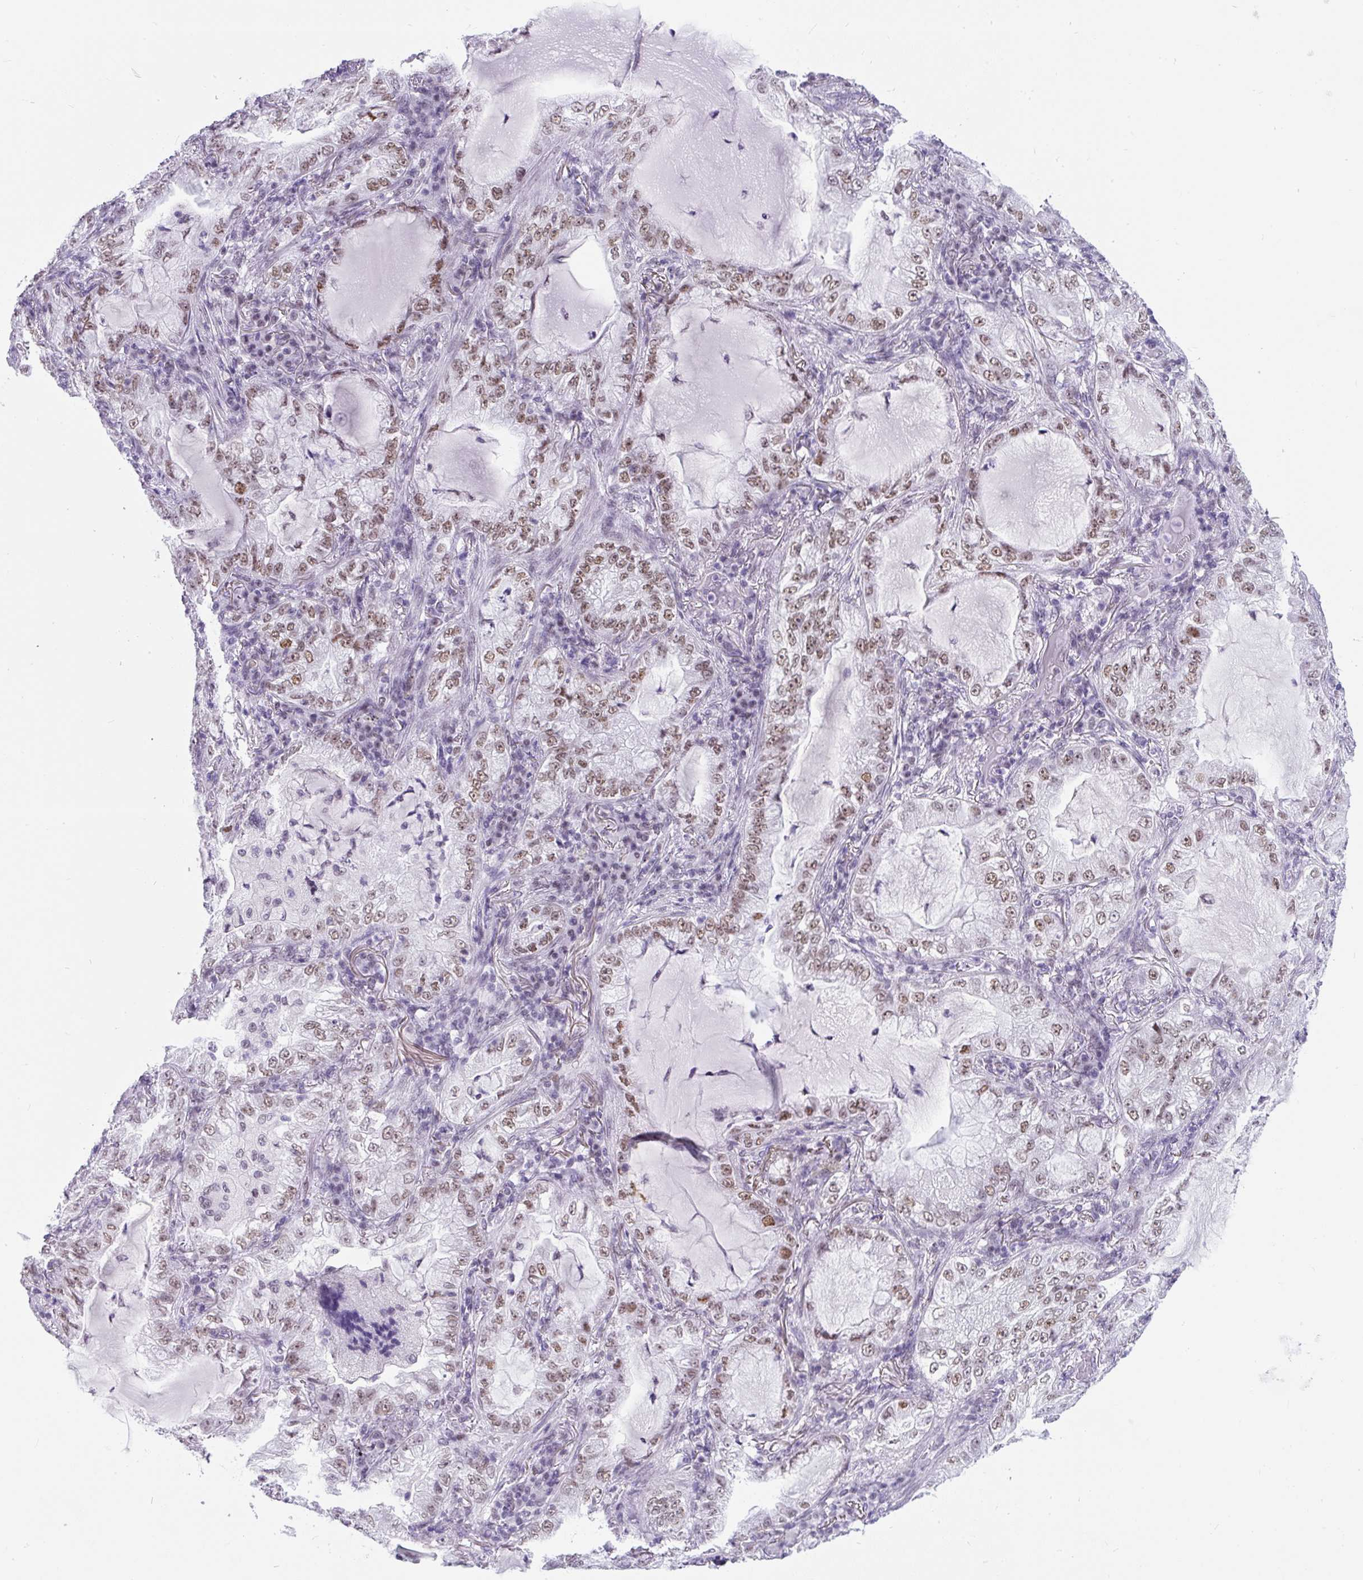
{"staining": {"intensity": "moderate", "quantity": ">75%", "location": "nuclear"}, "tissue": "lung cancer", "cell_type": "Tumor cells", "image_type": "cancer", "snomed": [{"axis": "morphology", "description": "Adenocarcinoma, NOS"}, {"axis": "topography", "description": "Lung"}], "caption": "Human lung cancer (adenocarcinoma) stained with a protein marker demonstrates moderate staining in tumor cells.", "gene": "PLCXD2", "patient": {"sex": "female", "age": 73}}